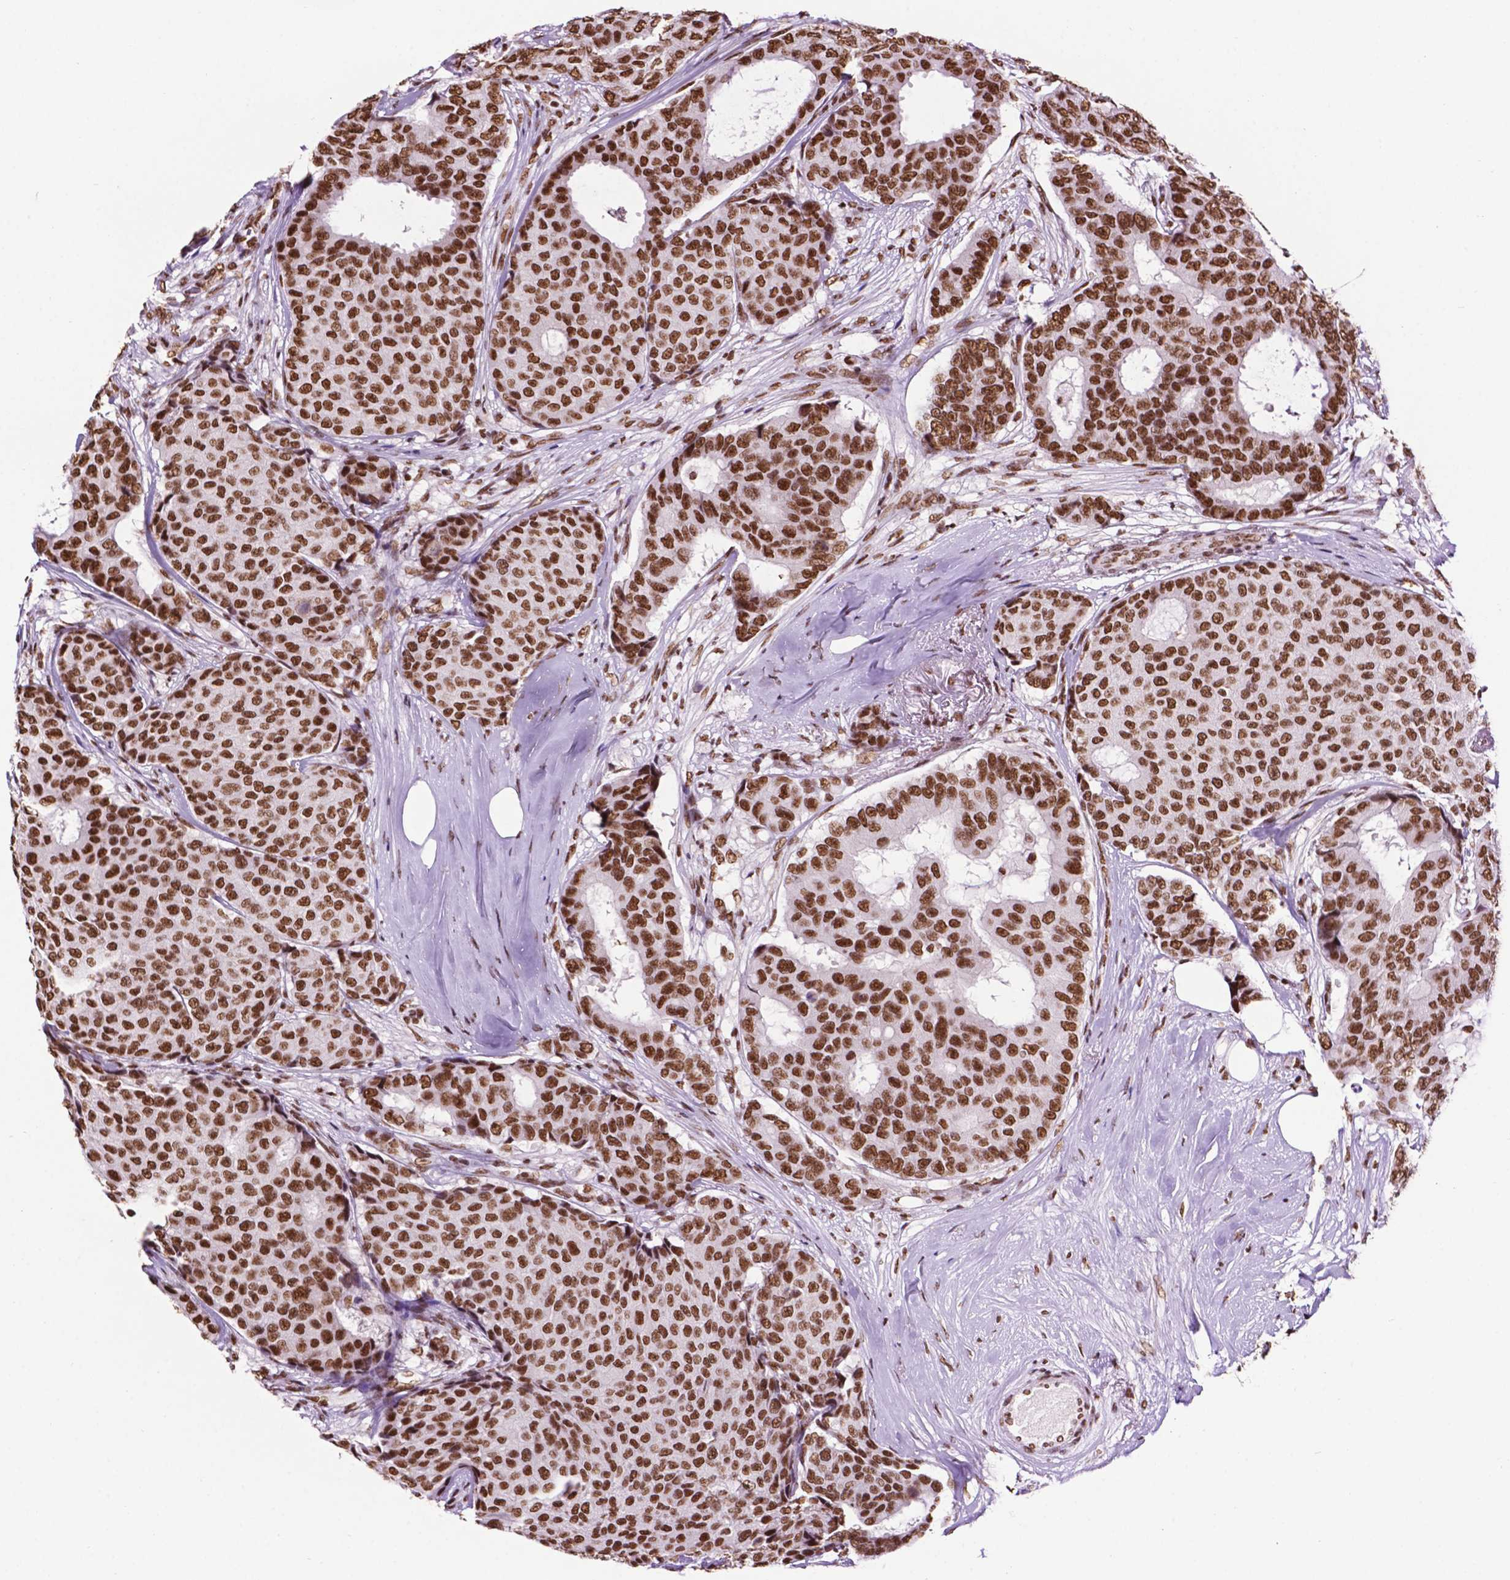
{"staining": {"intensity": "strong", "quantity": ">75%", "location": "nuclear"}, "tissue": "breast cancer", "cell_type": "Tumor cells", "image_type": "cancer", "snomed": [{"axis": "morphology", "description": "Duct carcinoma"}, {"axis": "topography", "description": "Breast"}], "caption": "Breast cancer stained with a protein marker displays strong staining in tumor cells.", "gene": "CCAR2", "patient": {"sex": "female", "age": 75}}